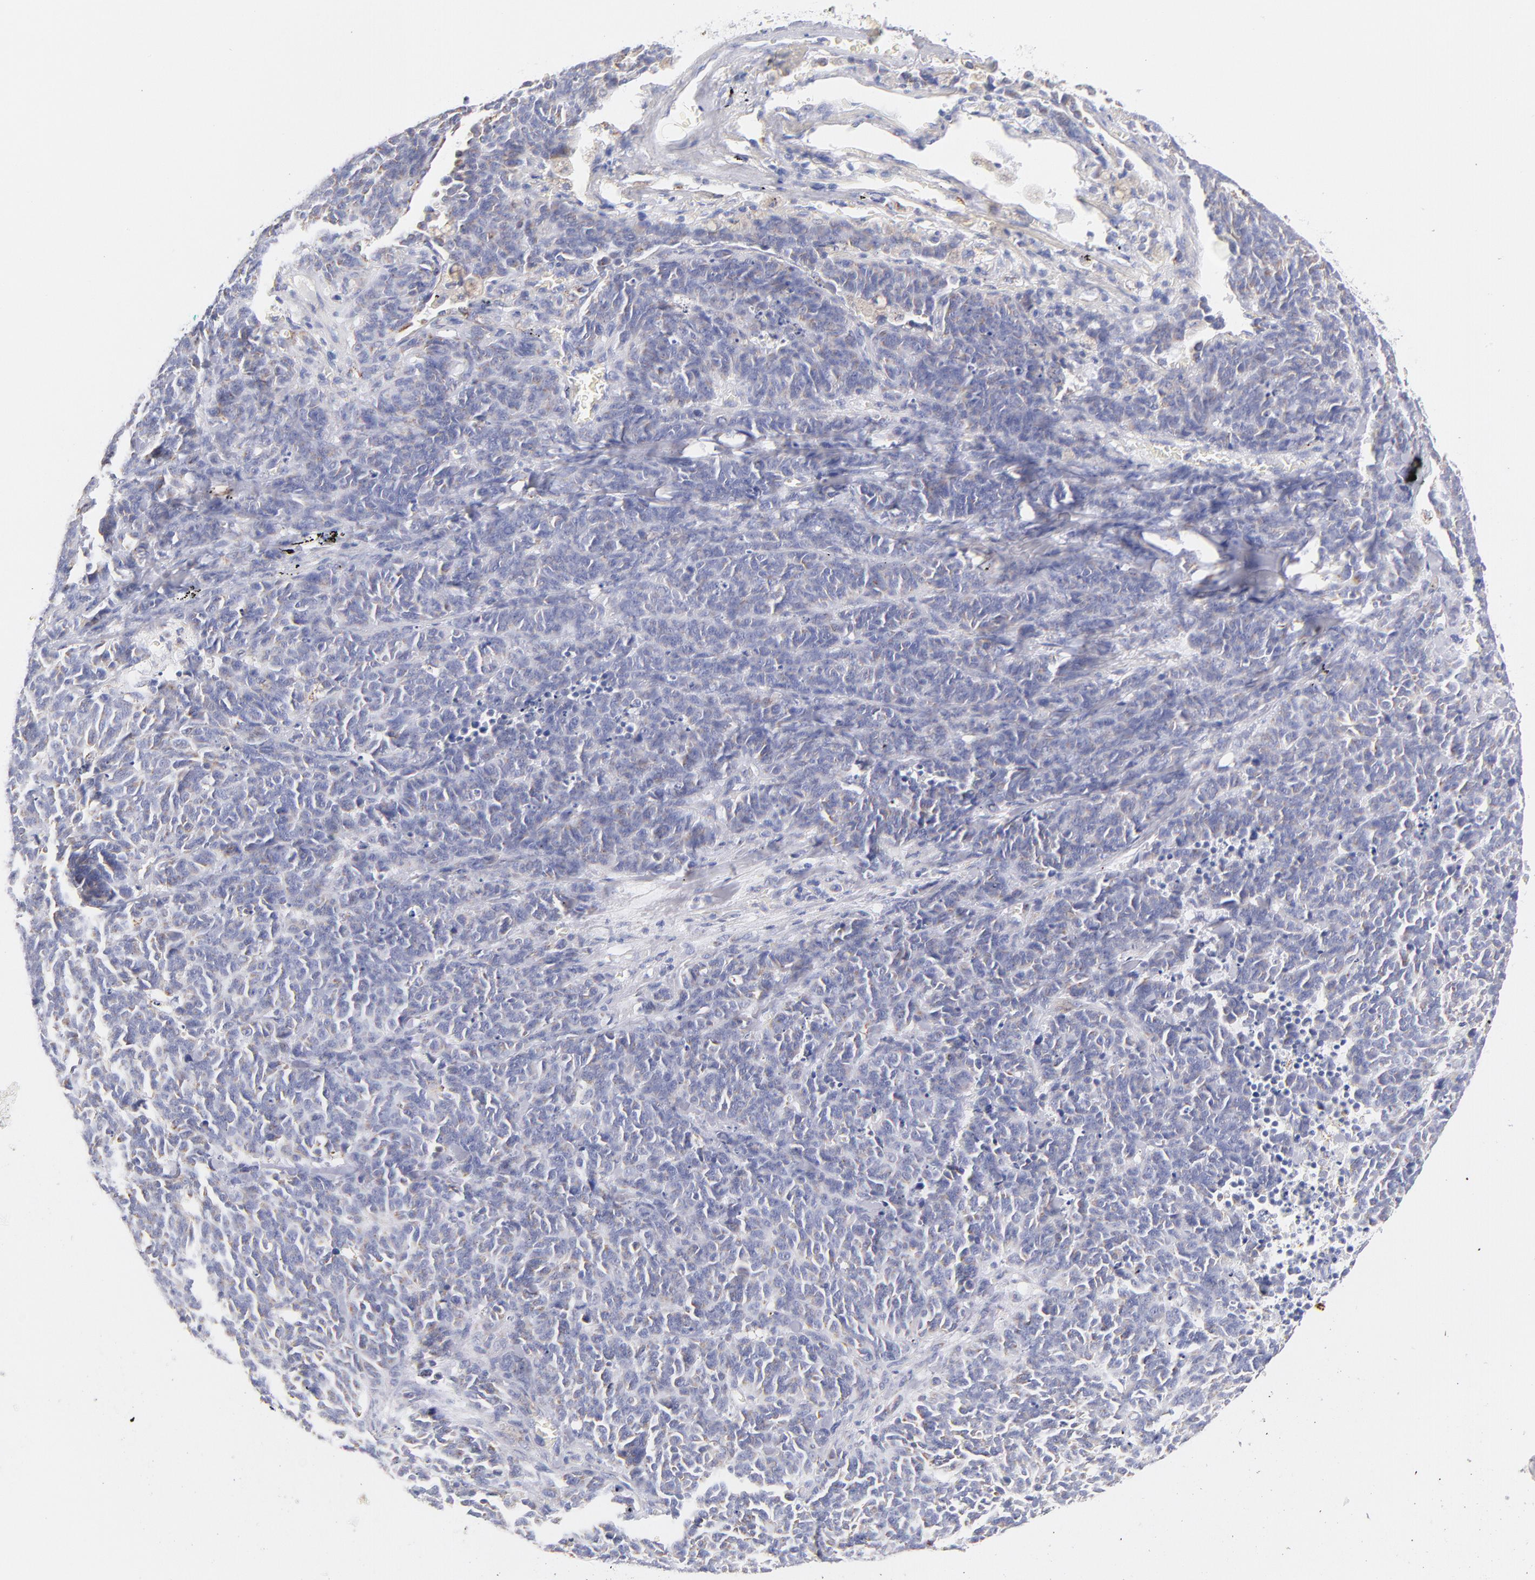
{"staining": {"intensity": "weak", "quantity": "<25%", "location": "cytoplasmic/membranous"}, "tissue": "lung cancer", "cell_type": "Tumor cells", "image_type": "cancer", "snomed": [{"axis": "morphology", "description": "Neoplasm, malignant, NOS"}, {"axis": "topography", "description": "Lung"}], "caption": "Tumor cells show no significant protein expression in lung neoplasm (malignant).", "gene": "AIFM1", "patient": {"sex": "female", "age": 58}}